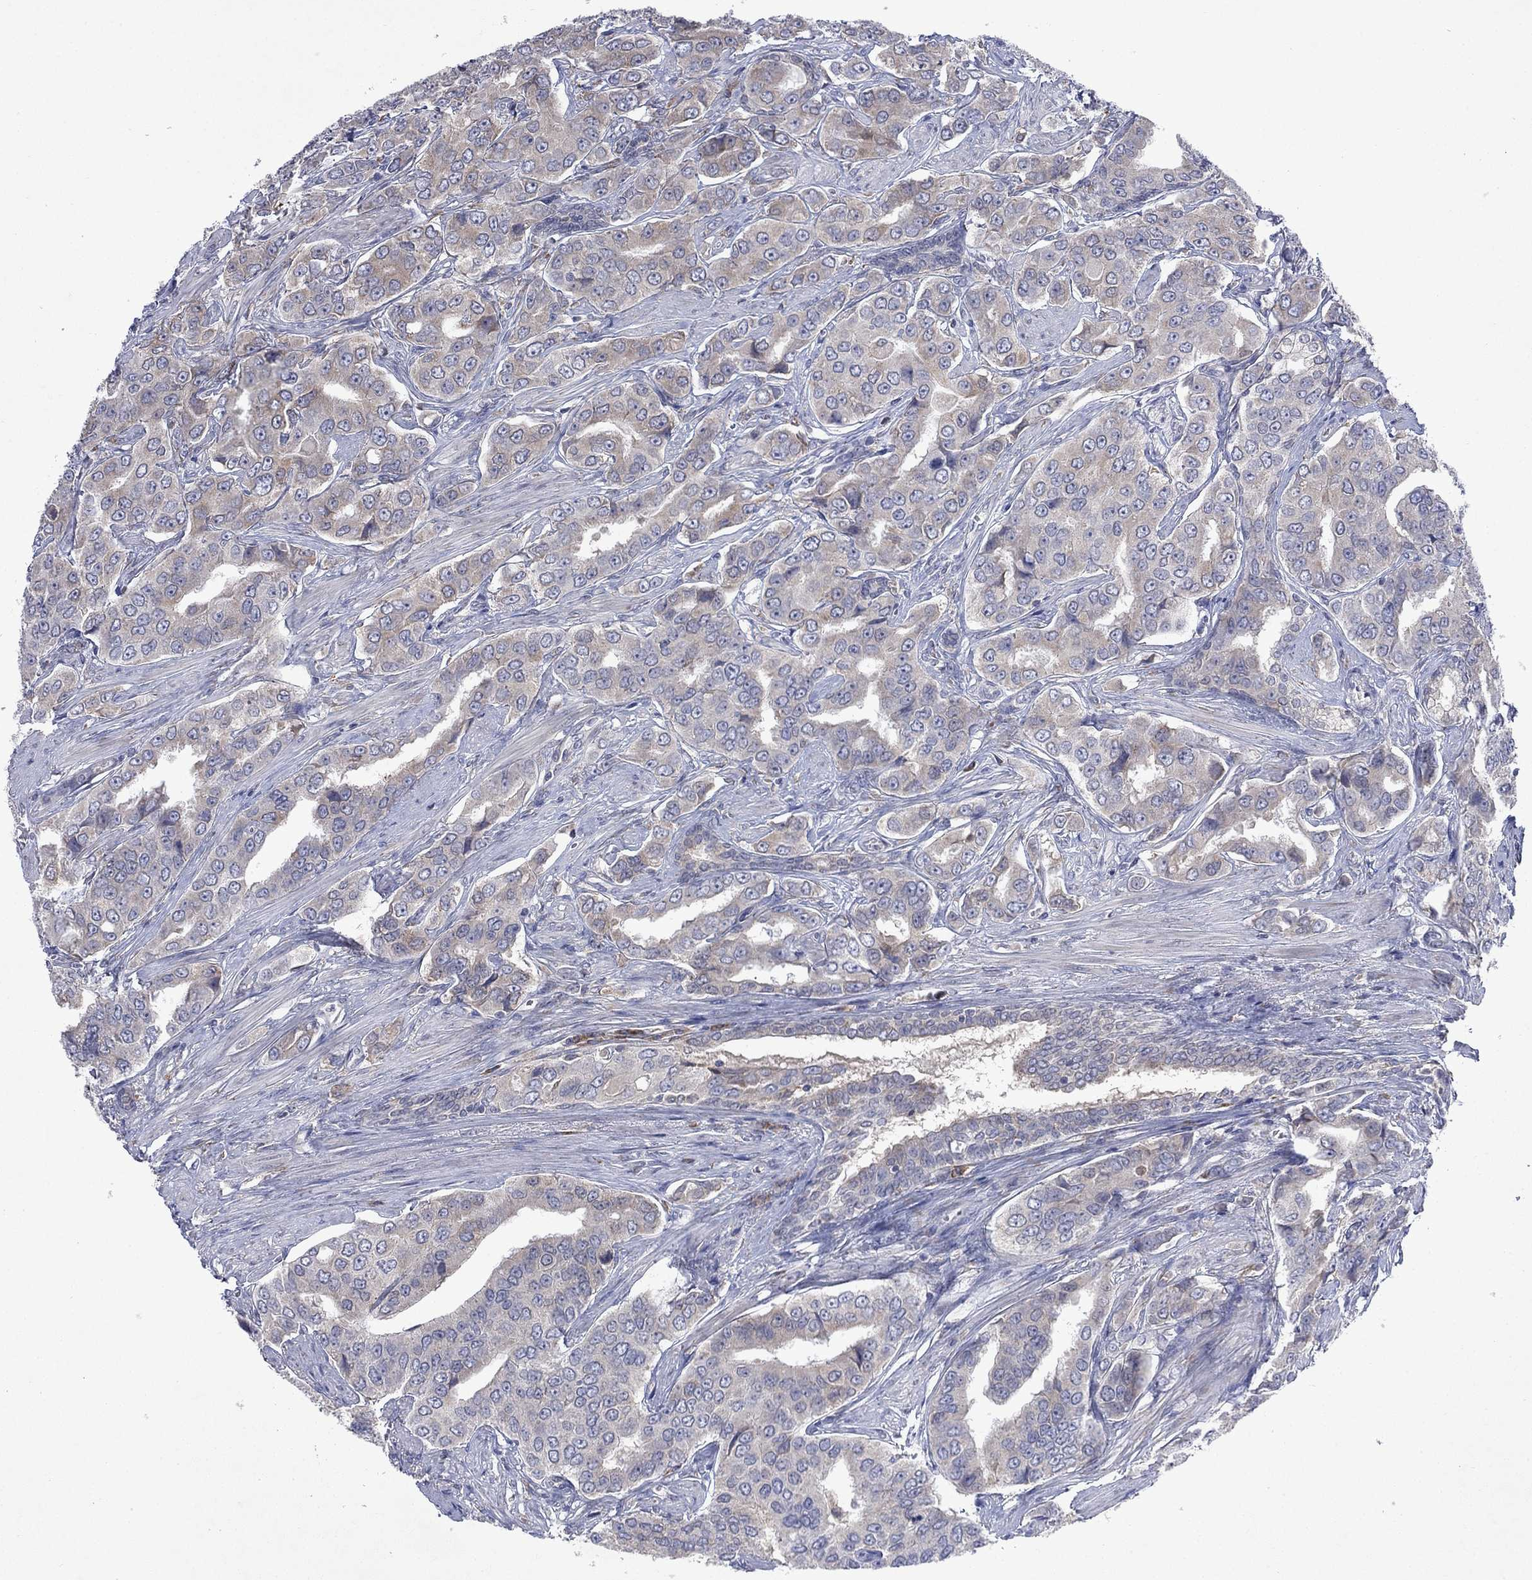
{"staining": {"intensity": "weak", "quantity": "<25%", "location": "cytoplasmic/membranous"}, "tissue": "prostate cancer", "cell_type": "Tumor cells", "image_type": "cancer", "snomed": [{"axis": "morphology", "description": "Adenocarcinoma, NOS"}, {"axis": "topography", "description": "Prostate and seminal vesicle, NOS"}, {"axis": "topography", "description": "Prostate"}], "caption": "Micrograph shows no significant protein positivity in tumor cells of prostate cancer (adenocarcinoma).", "gene": "TMEM97", "patient": {"sex": "male", "age": 69}}